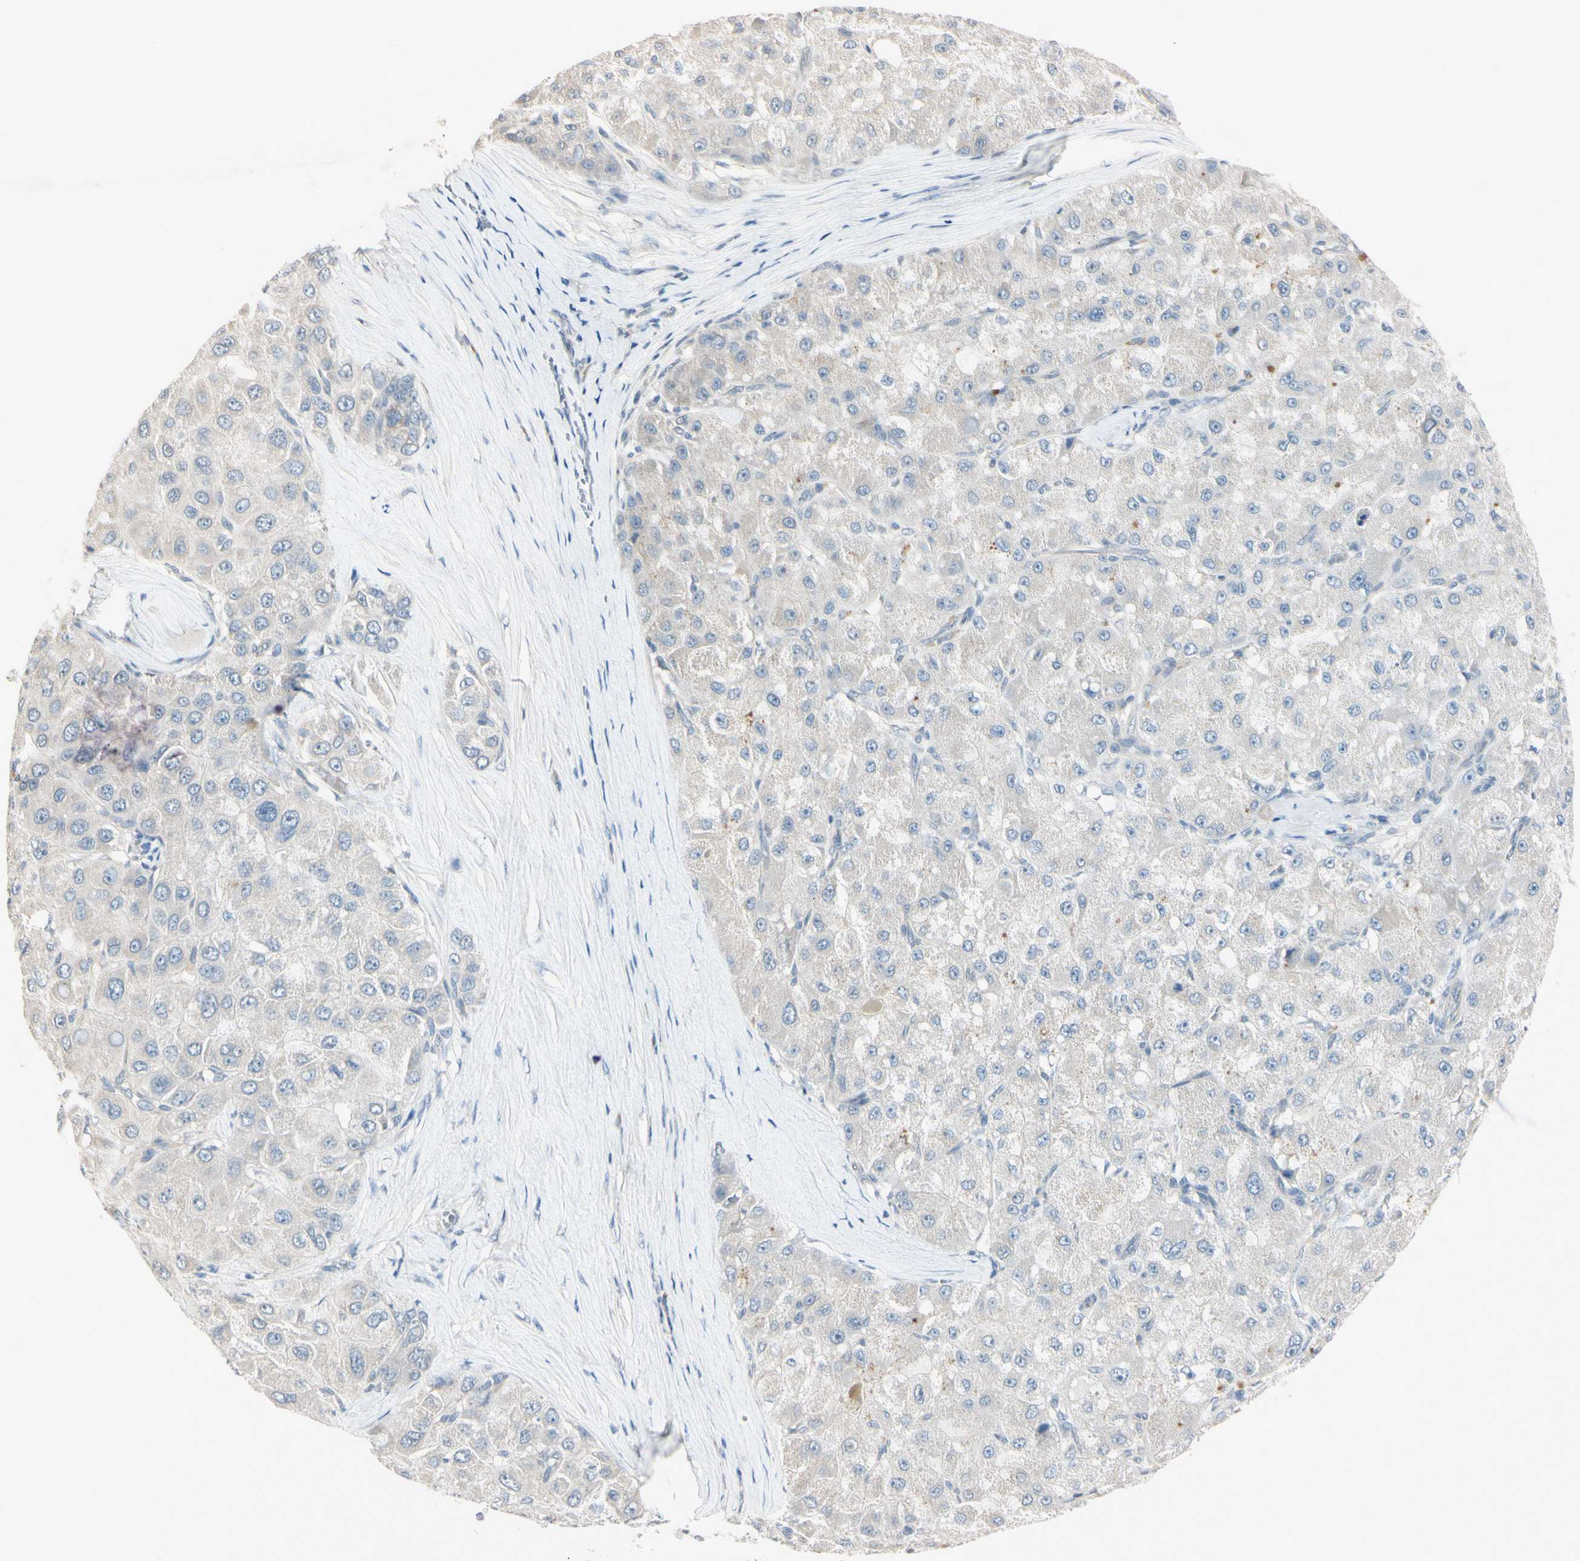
{"staining": {"intensity": "negative", "quantity": "none", "location": "none"}, "tissue": "liver cancer", "cell_type": "Tumor cells", "image_type": "cancer", "snomed": [{"axis": "morphology", "description": "Carcinoma, Hepatocellular, NOS"}, {"axis": "topography", "description": "Liver"}], "caption": "This is a photomicrograph of immunohistochemistry staining of hepatocellular carcinoma (liver), which shows no positivity in tumor cells.", "gene": "AATK", "patient": {"sex": "male", "age": 80}}